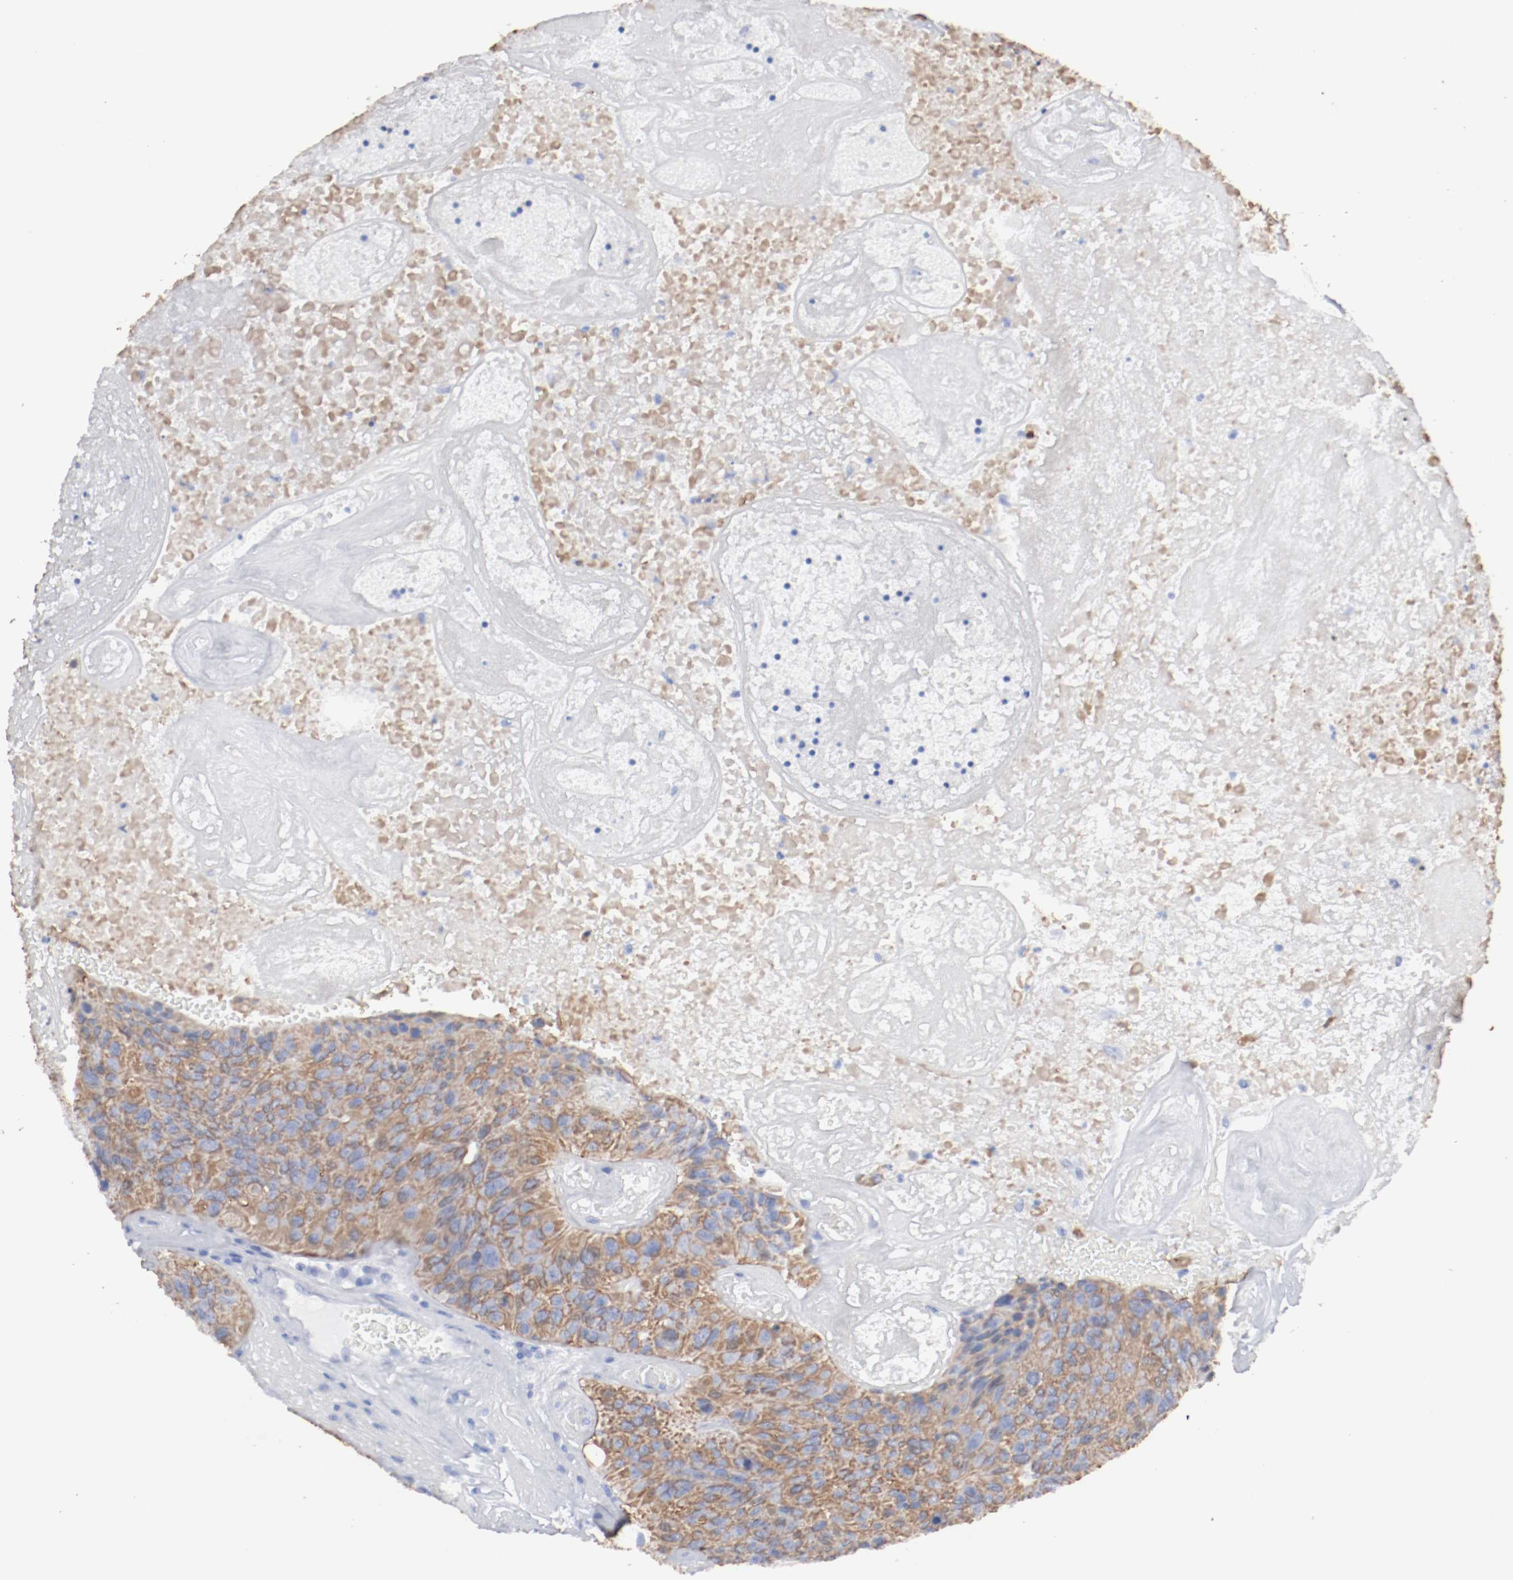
{"staining": {"intensity": "moderate", "quantity": ">75%", "location": "cytoplasmic/membranous"}, "tissue": "urothelial cancer", "cell_type": "Tumor cells", "image_type": "cancer", "snomed": [{"axis": "morphology", "description": "Urothelial carcinoma, High grade"}, {"axis": "topography", "description": "Urinary bladder"}], "caption": "IHC micrograph of urothelial cancer stained for a protein (brown), which shows medium levels of moderate cytoplasmic/membranous expression in about >75% of tumor cells.", "gene": "TSPAN6", "patient": {"sex": "male", "age": 66}}